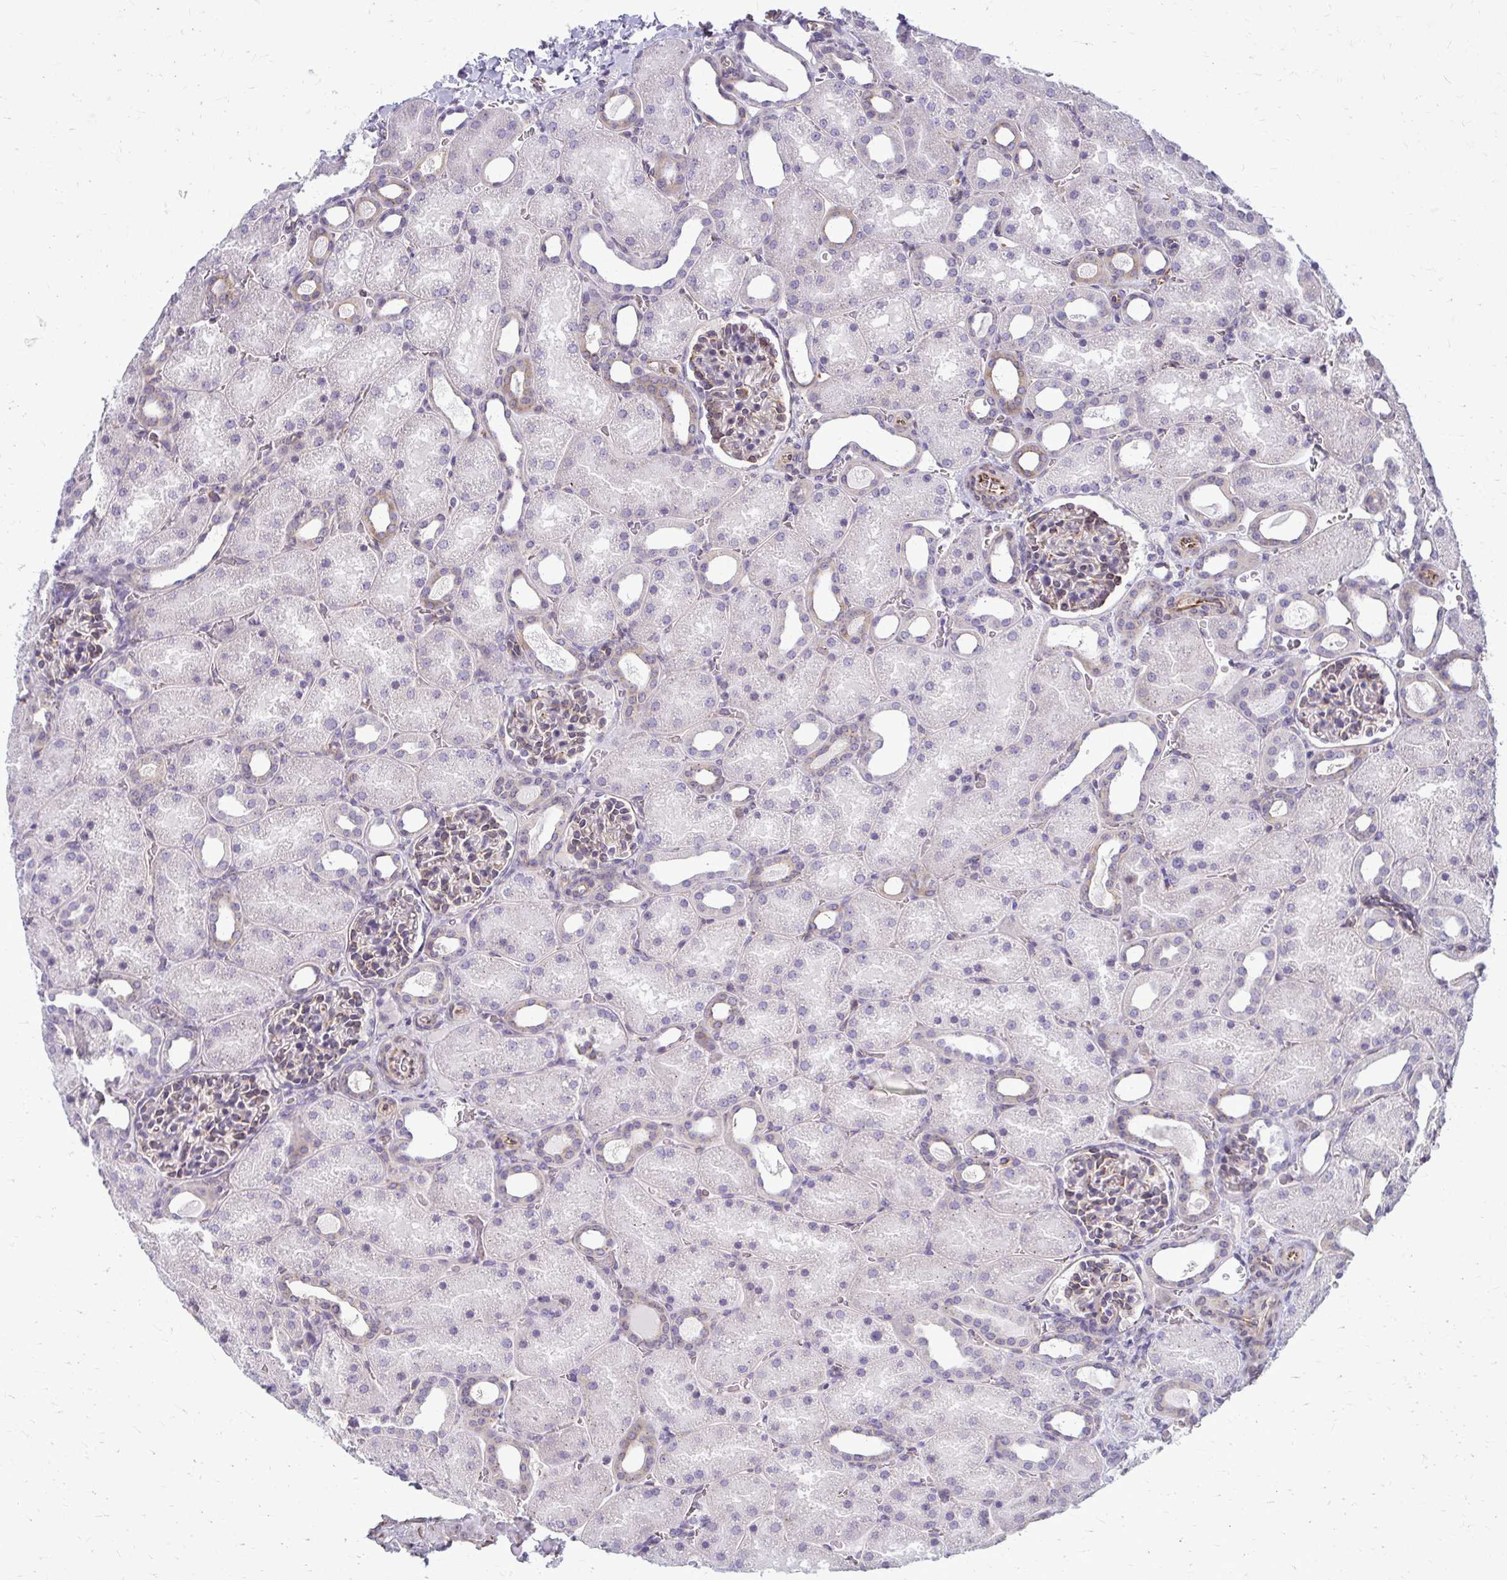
{"staining": {"intensity": "moderate", "quantity": "<25%", "location": "cytoplasmic/membranous"}, "tissue": "kidney", "cell_type": "Cells in glomeruli", "image_type": "normal", "snomed": [{"axis": "morphology", "description": "Normal tissue, NOS"}, {"axis": "topography", "description": "Kidney"}], "caption": "High-magnification brightfield microscopy of unremarkable kidney stained with DAB (3,3'-diaminobenzidine) (brown) and counterstained with hematoxylin (blue). cells in glomeruli exhibit moderate cytoplasmic/membranous expression is present in approximately<25% of cells. (DAB (3,3'-diaminobenzidine) IHC with brightfield microscopy, high magnification).", "gene": "DEPP1", "patient": {"sex": "male", "age": 2}}